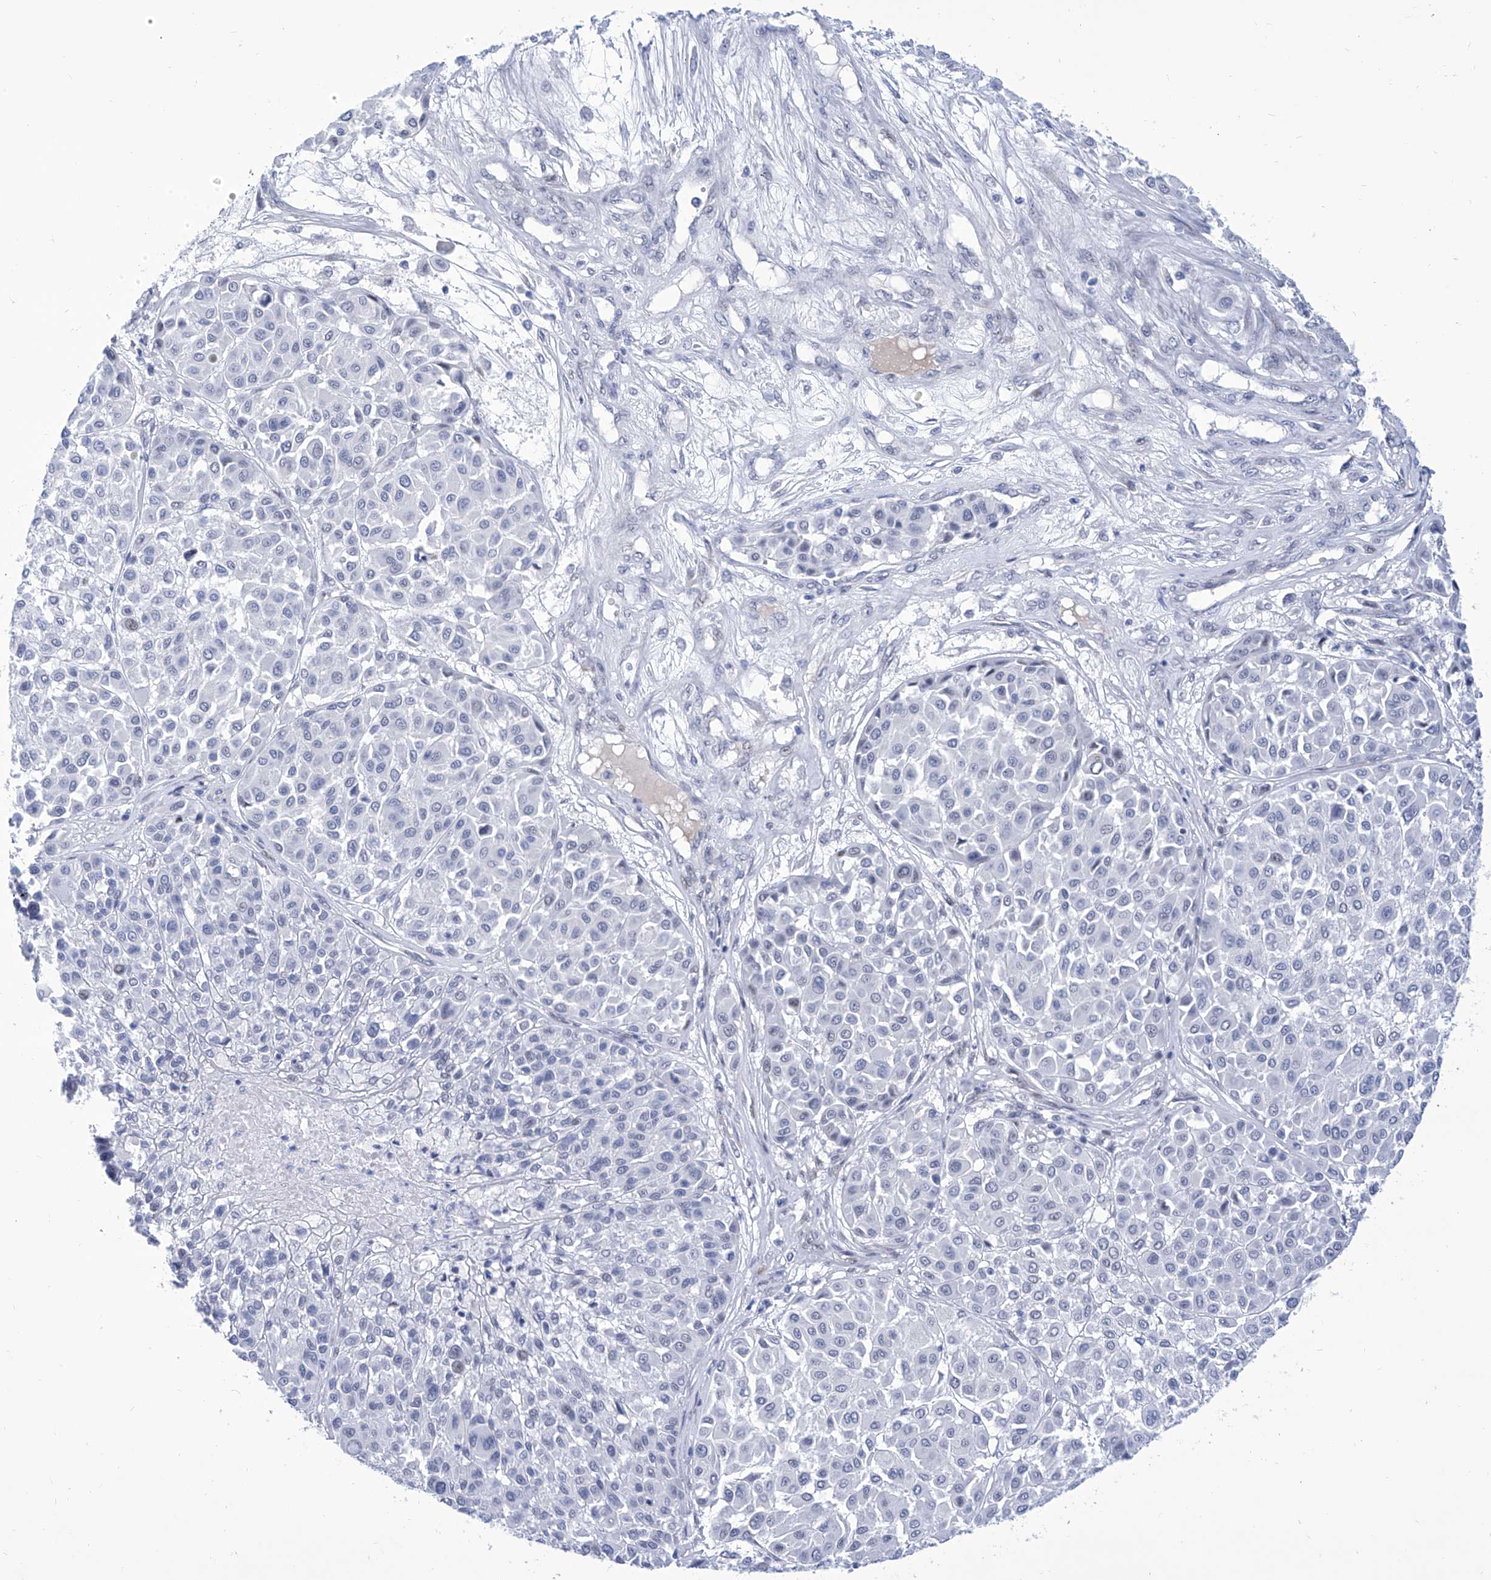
{"staining": {"intensity": "negative", "quantity": "none", "location": "none"}, "tissue": "melanoma", "cell_type": "Tumor cells", "image_type": "cancer", "snomed": [{"axis": "morphology", "description": "Malignant melanoma, Metastatic site"}, {"axis": "topography", "description": "Soft tissue"}], "caption": "Immunohistochemical staining of human malignant melanoma (metastatic site) exhibits no significant staining in tumor cells.", "gene": "SART1", "patient": {"sex": "male", "age": 41}}